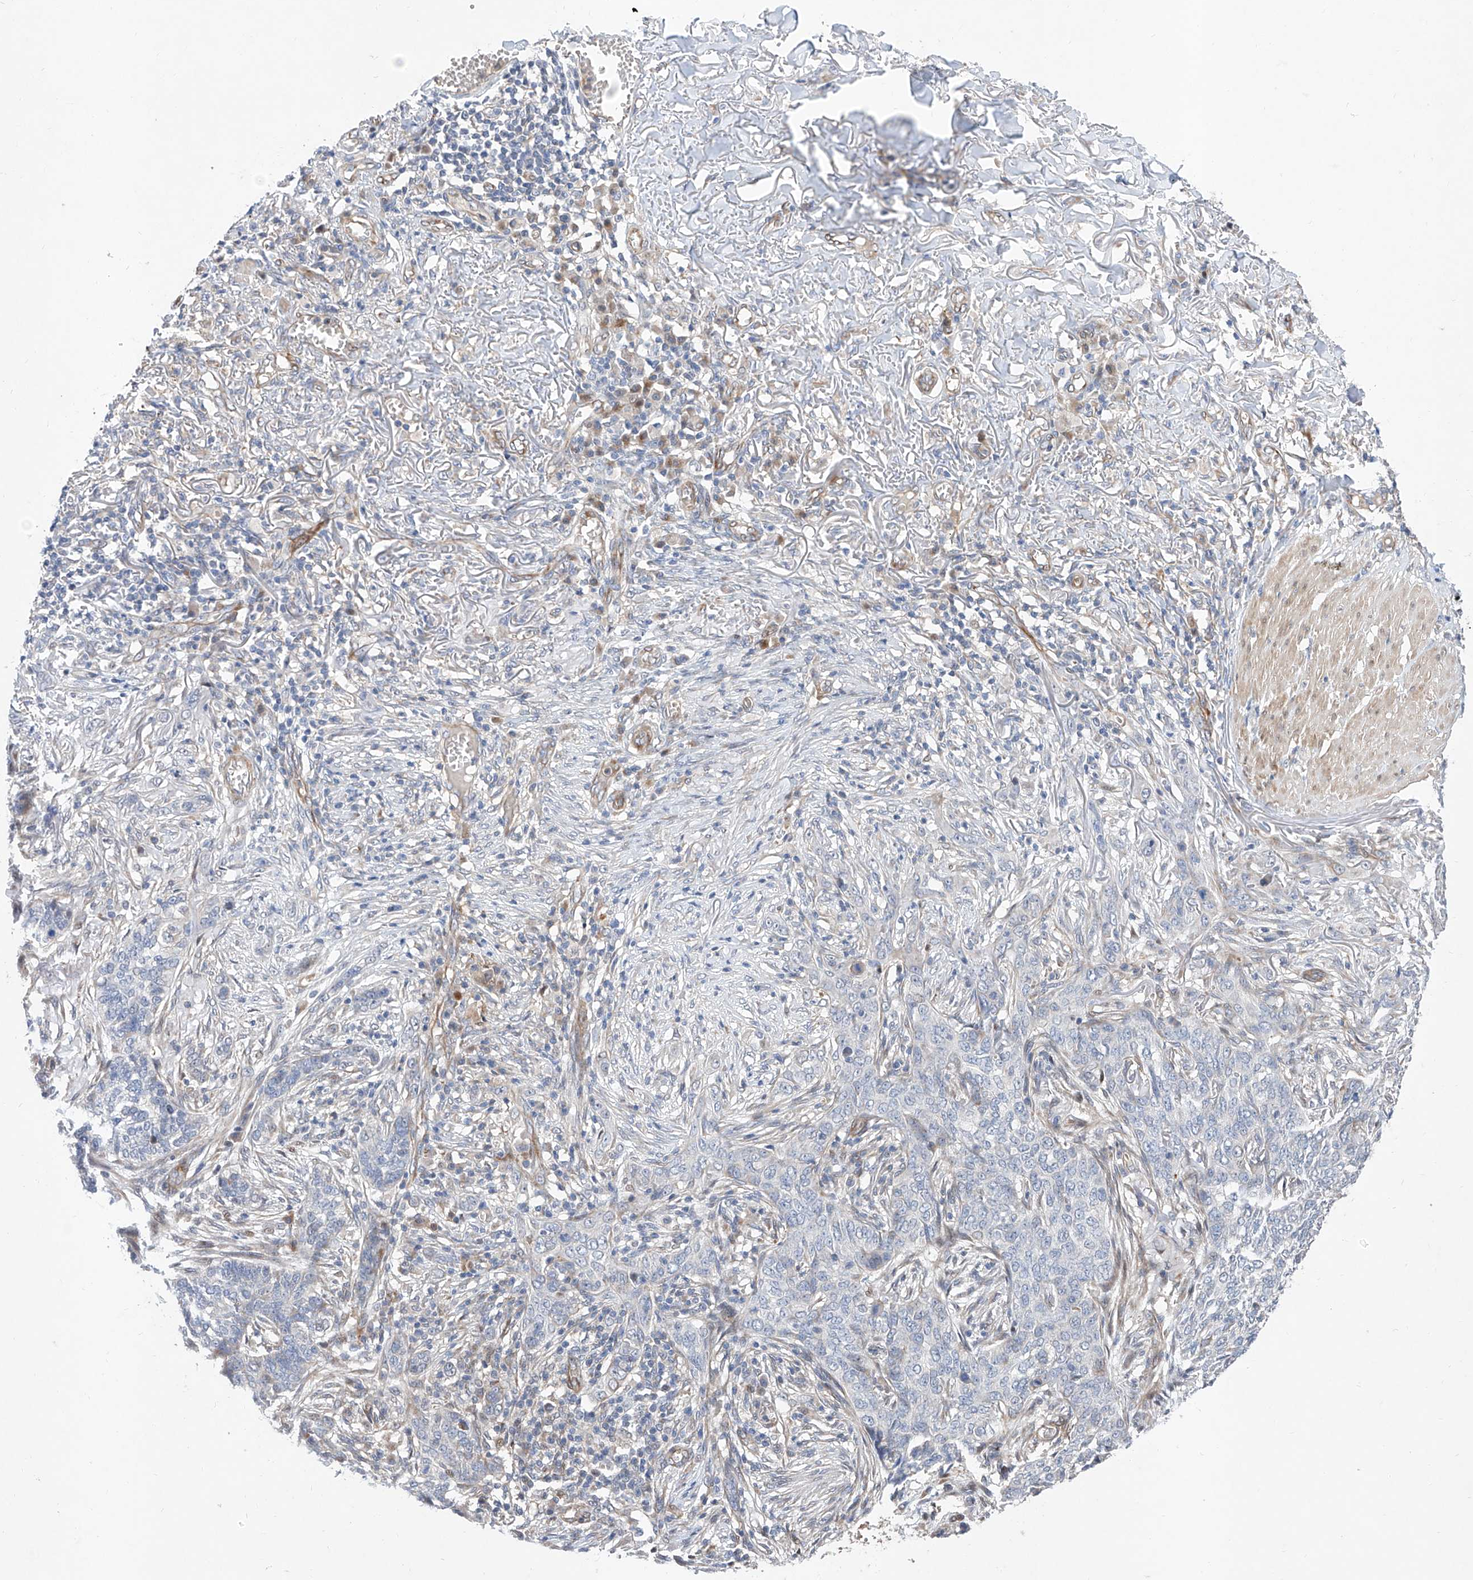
{"staining": {"intensity": "moderate", "quantity": "<25%", "location": "cytoplasmic/membranous"}, "tissue": "skin cancer", "cell_type": "Tumor cells", "image_type": "cancer", "snomed": [{"axis": "morphology", "description": "Basal cell carcinoma"}, {"axis": "topography", "description": "Skin"}], "caption": "Protein analysis of skin cancer tissue shows moderate cytoplasmic/membranous expression in approximately <25% of tumor cells.", "gene": "FUCA2", "patient": {"sex": "male", "age": 85}}